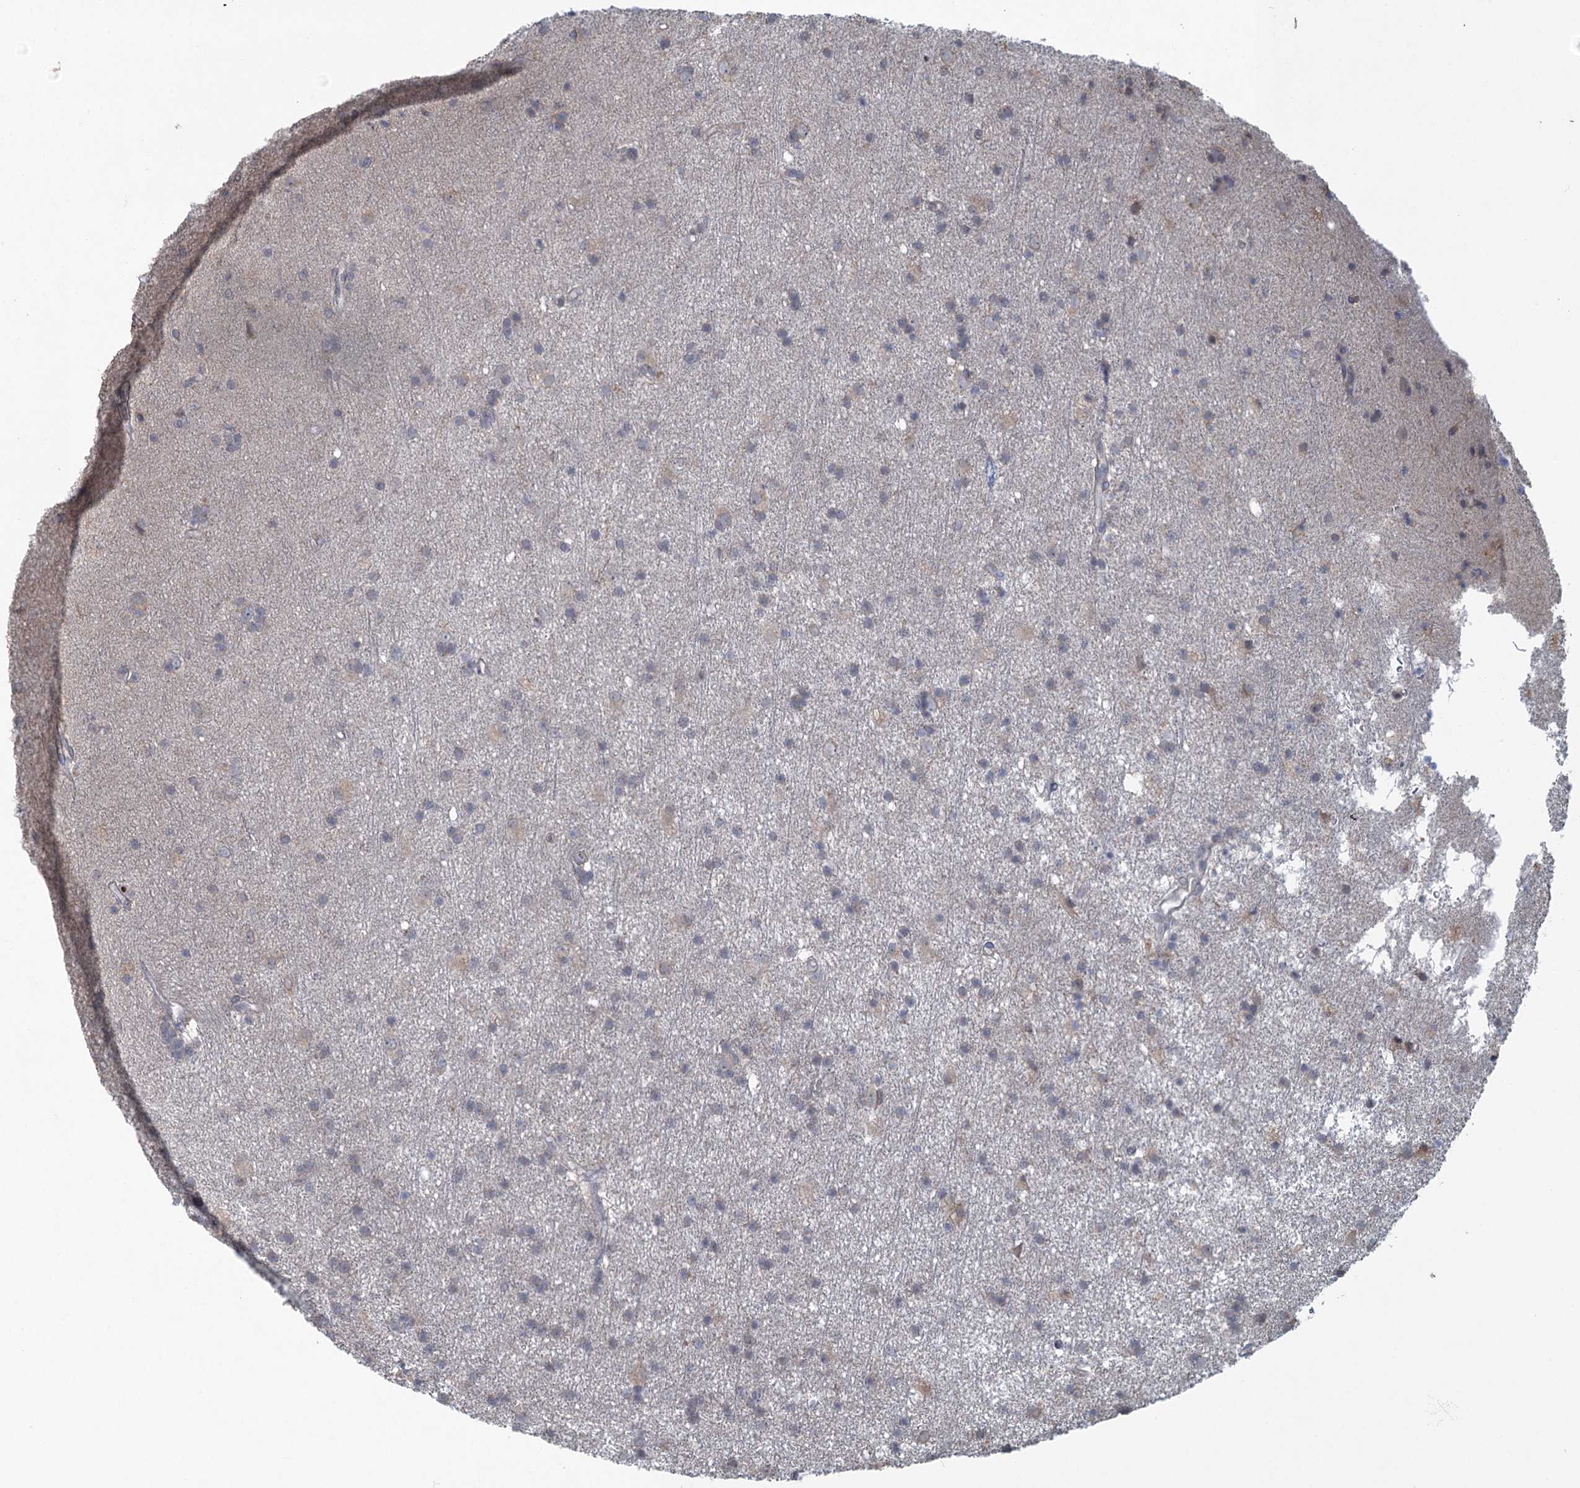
{"staining": {"intensity": "weak", "quantity": "<25%", "location": "cytoplasmic/membranous"}, "tissue": "glioma", "cell_type": "Tumor cells", "image_type": "cancer", "snomed": [{"axis": "morphology", "description": "Glioma, malignant, High grade"}, {"axis": "topography", "description": "Brain"}], "caption": "High magnification brightfield microscopy of malignant high-grade glioma stained with DAB (3,3'-diaminobenzidine) (brown) and counterstained with hematoxylin (blue): tumor cells show no significant positivity.", "gene": "TEX35", "patient": {"sex": "male", "age": 77}}